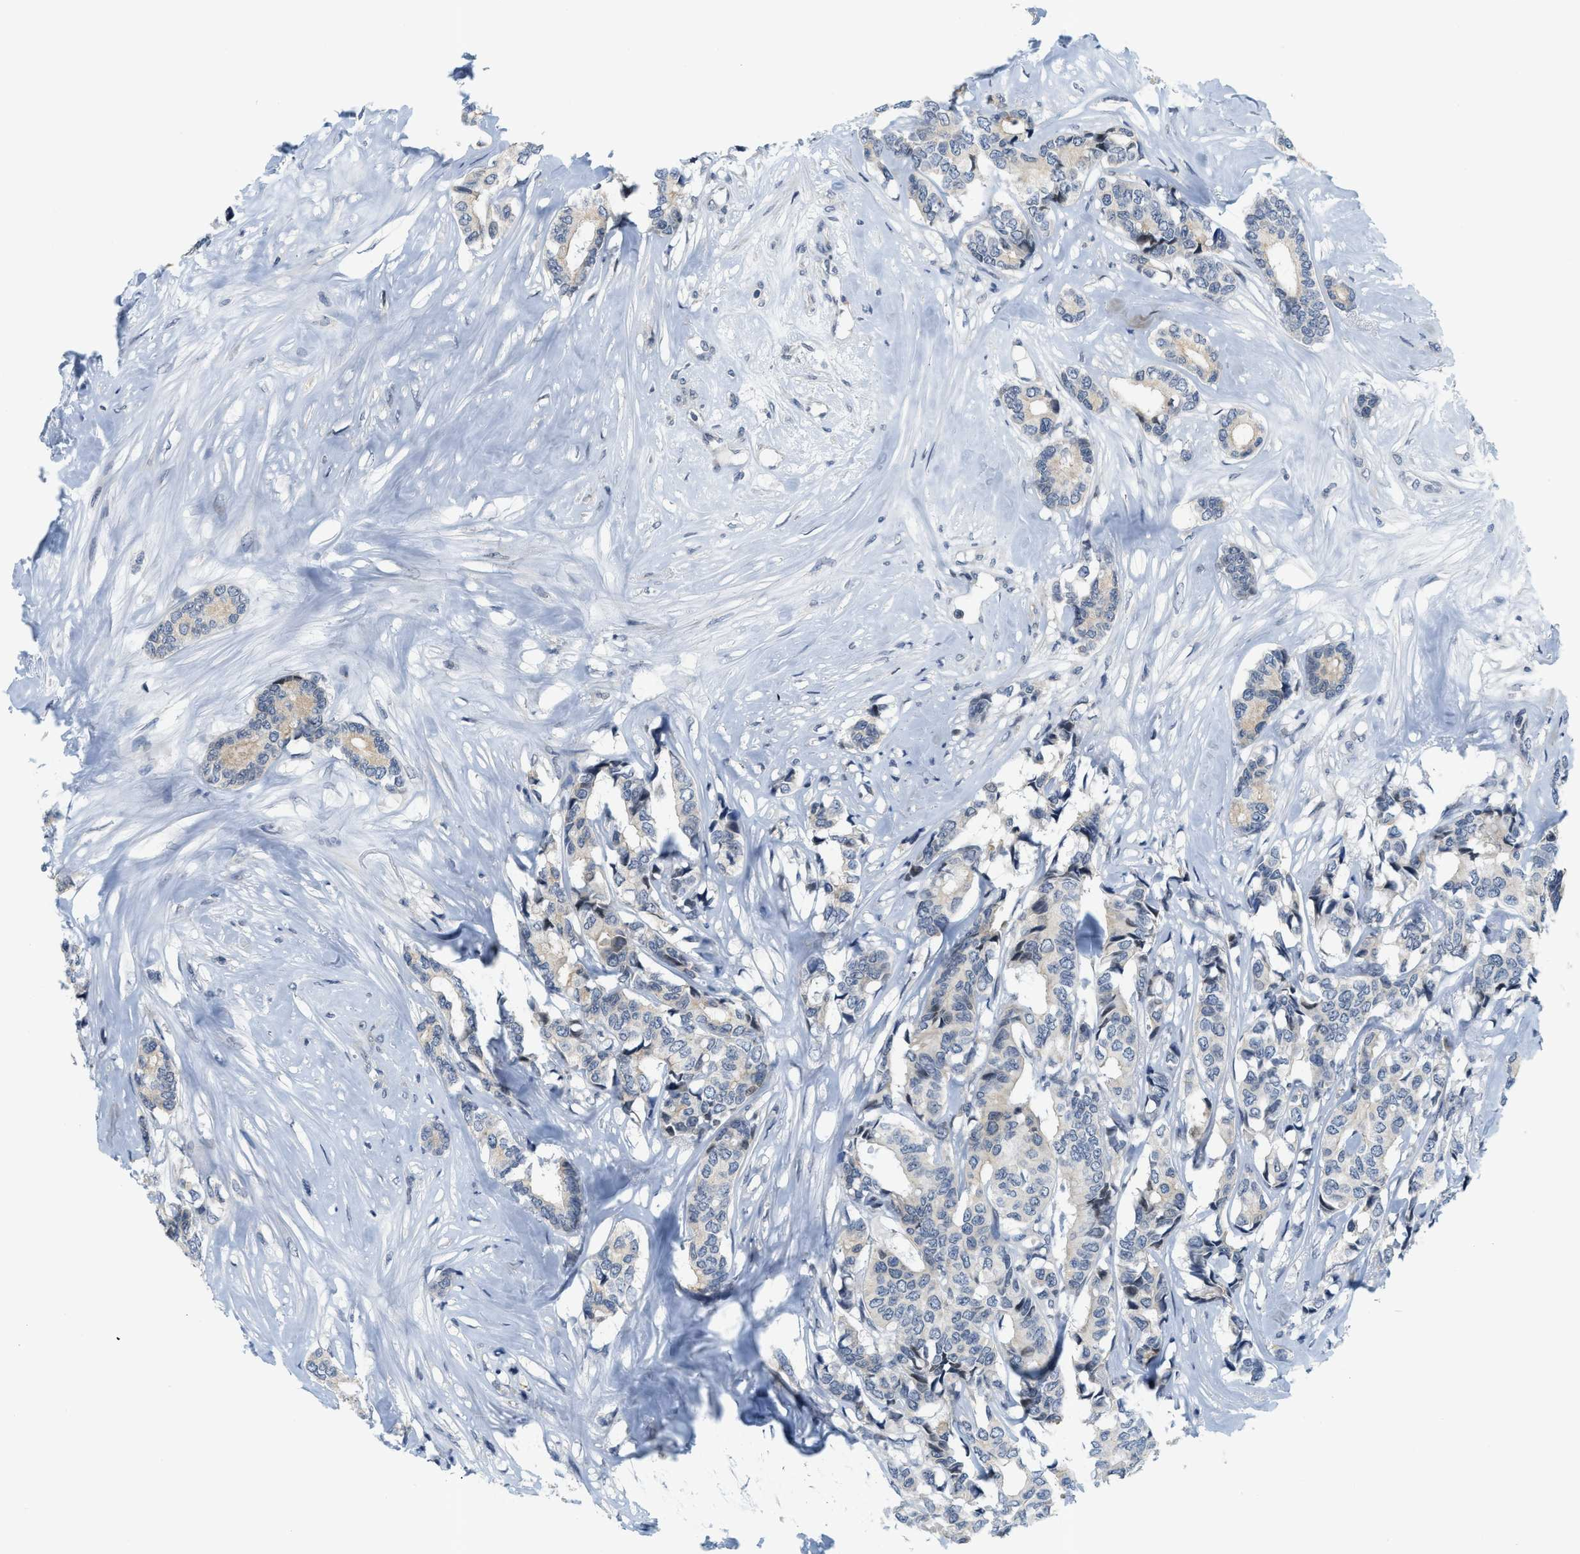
{"staining": {"intensity": "weak", "quantity": "<25%", "location": "cytoplasmic/membranous"}, "tissue": "breast cancer", "cell_type": "Tumor cells", "image_type": "cancer", "snomed": [{"axis": "morphology", "description": "Duct carcinoma"}, {"axis": "topography", "description": "Breast"}], "caption": "IHC histopathology image of human breast cancer (intraductal carcinoma) stained for a protein (brown), which exhibits no expression in tumor cells.", "gene": "KMT2A", "patient": {"sex": "female", "age": 87}}